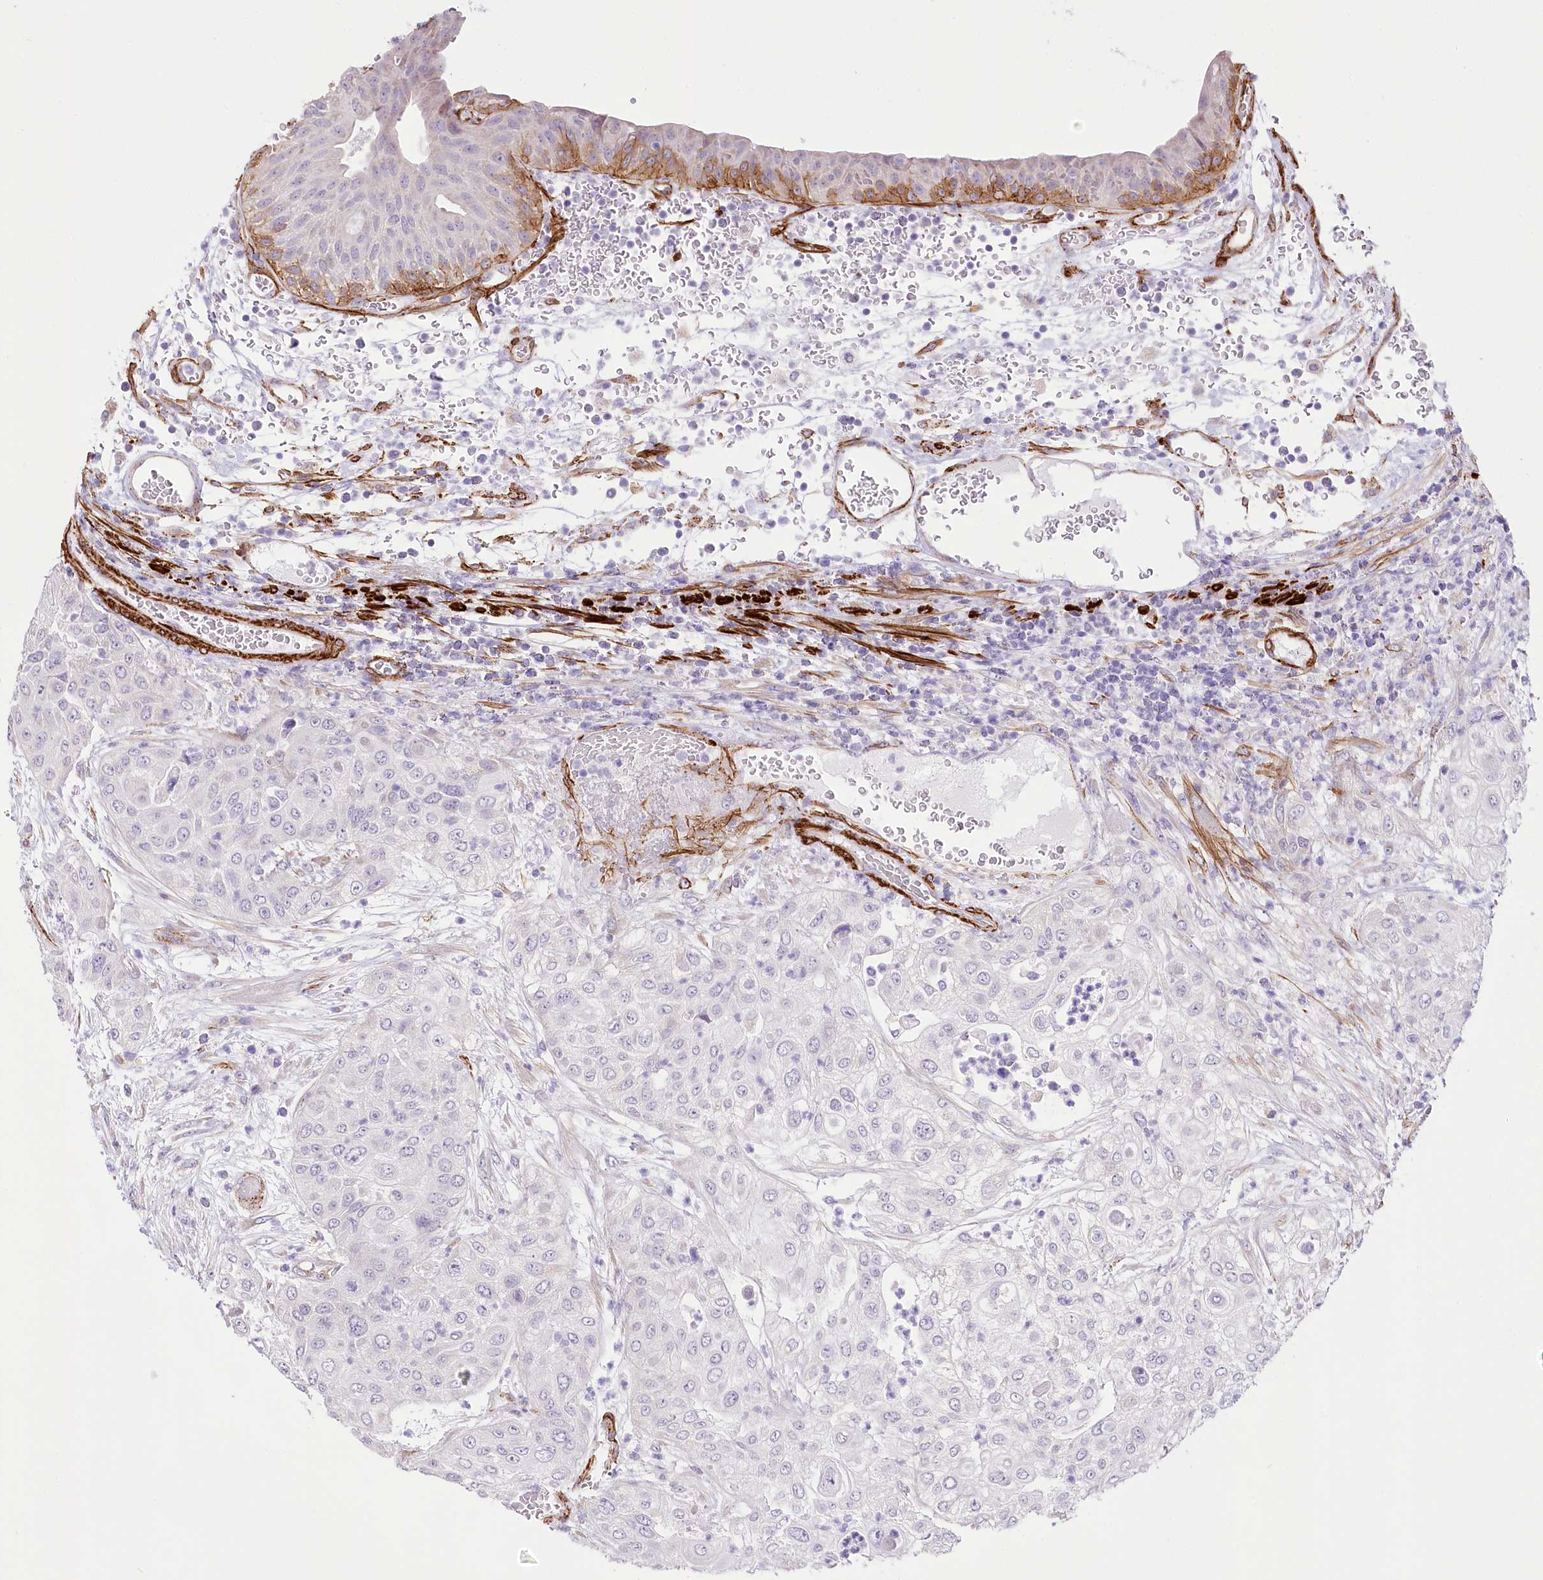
{"staining": {"intensity": "negative", "quantity": "none", "location": "none"}, "tissue": "urothelial cancer", "cell_type": "Tumor cells", "image_type": "cancer", "snomed": [{"axis": "morphology", "description": "Urothelial carcinoma, High grade"}, {"axis": "topography", "description": "Urinary bladder"}], "caption": "Immunohistochemistry (IHC) histopathology image of neoplastic tissue: human urothelial cancer stained with DAB exhibits no significant protein staining in tumor cells.", "gene": "SYNPO2", "patient": {"sex": "female", "age": 79}}